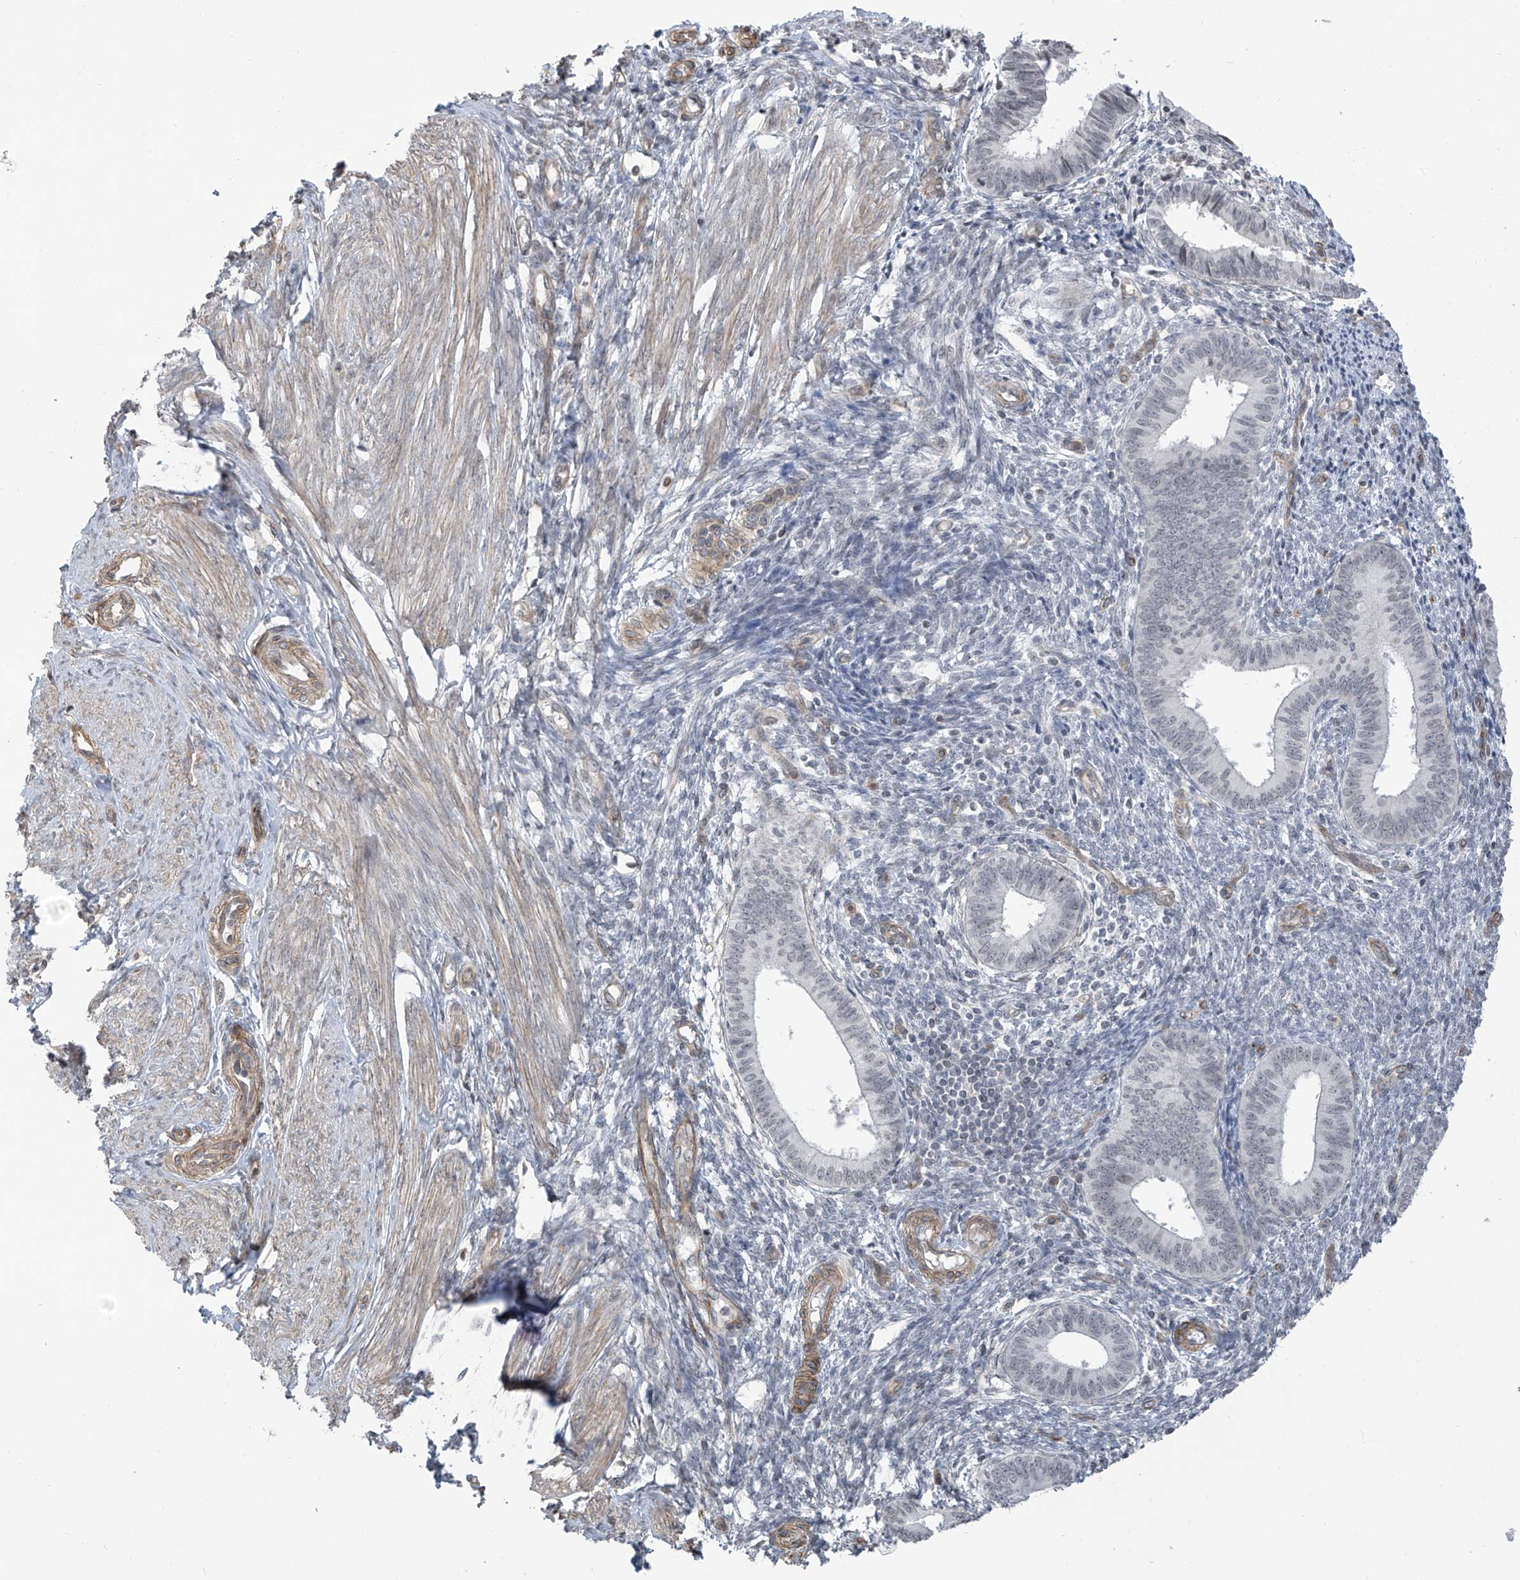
{"staining": {"intensity": "negative", "quantity": "none", "location": "none"}, "tissue": "endometrium", "cell_type": "Cells in endometrial stroma", "image_type": "normal", "snomed": [{"axis": "morphology", "description": "Normal tissue, NOS"}, {"axis": "topography", "description": "Endometrium"}], "caption": "High power microscopy photomicrograph of an immunohistochemistry (IHC) image of unremarkable endometrium, revealing no significant expression in cells in endometrial stroma.", "gene": "METAP1D", "patient": {"sex": "female", "age": 46}}